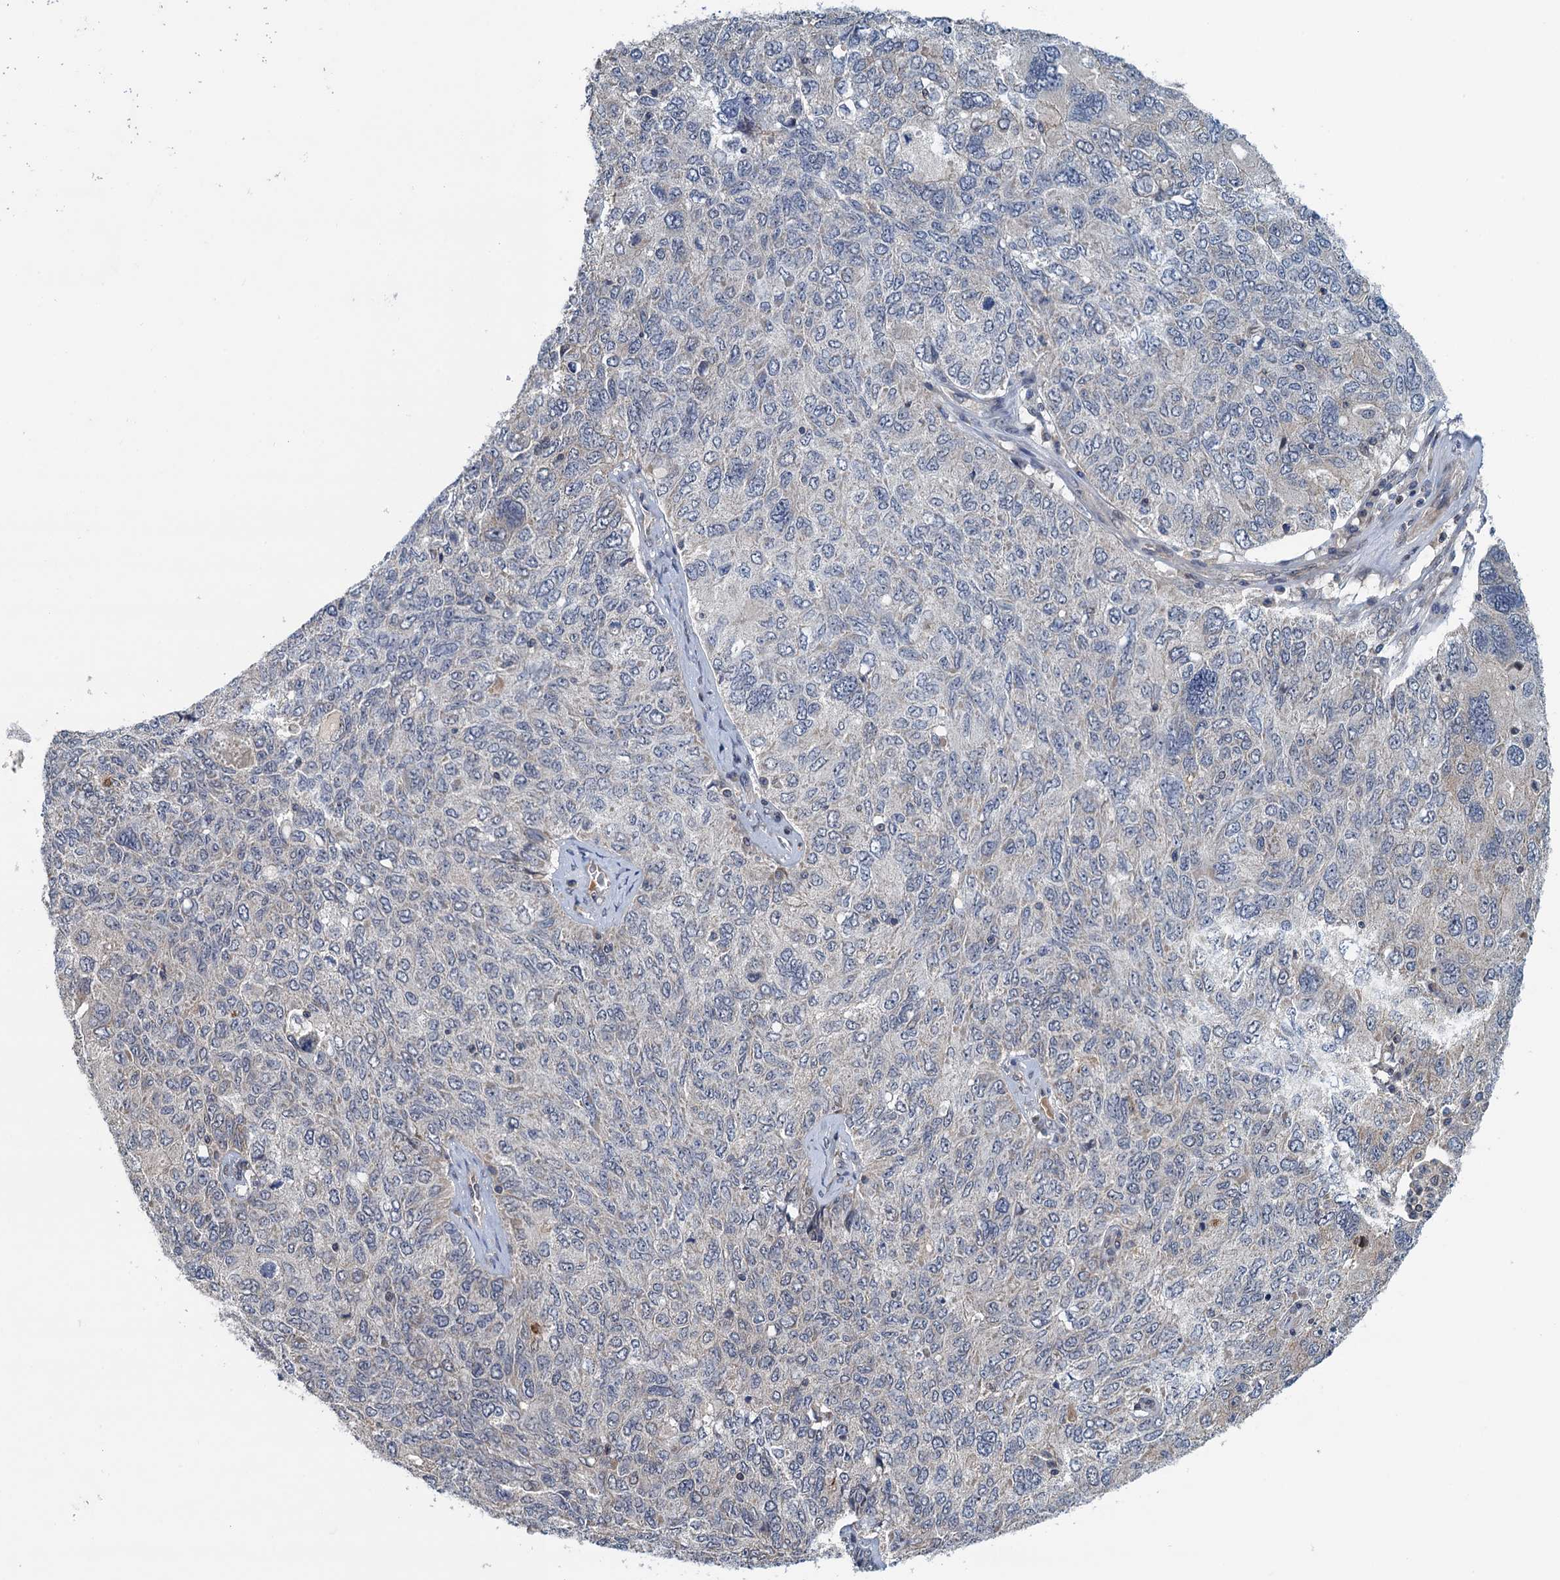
{"staining": {"intensity": "negative", "quantity": "none", "location": "none"}, "tissue": "ovarian cancer", "cell_type": "Tumor cells", "image_type": "cancer", "snomed": [{"axis": "morphology", "description": "Carcinoma, endometroid"}, {"axis": "topography", "description": "Ovary"}], "caption": "A photomicrograph of human ovarian cancer is negative for staining in tumor cells.", "gene": "MDM1", "patient": {"sex": "female", "age": 62}}